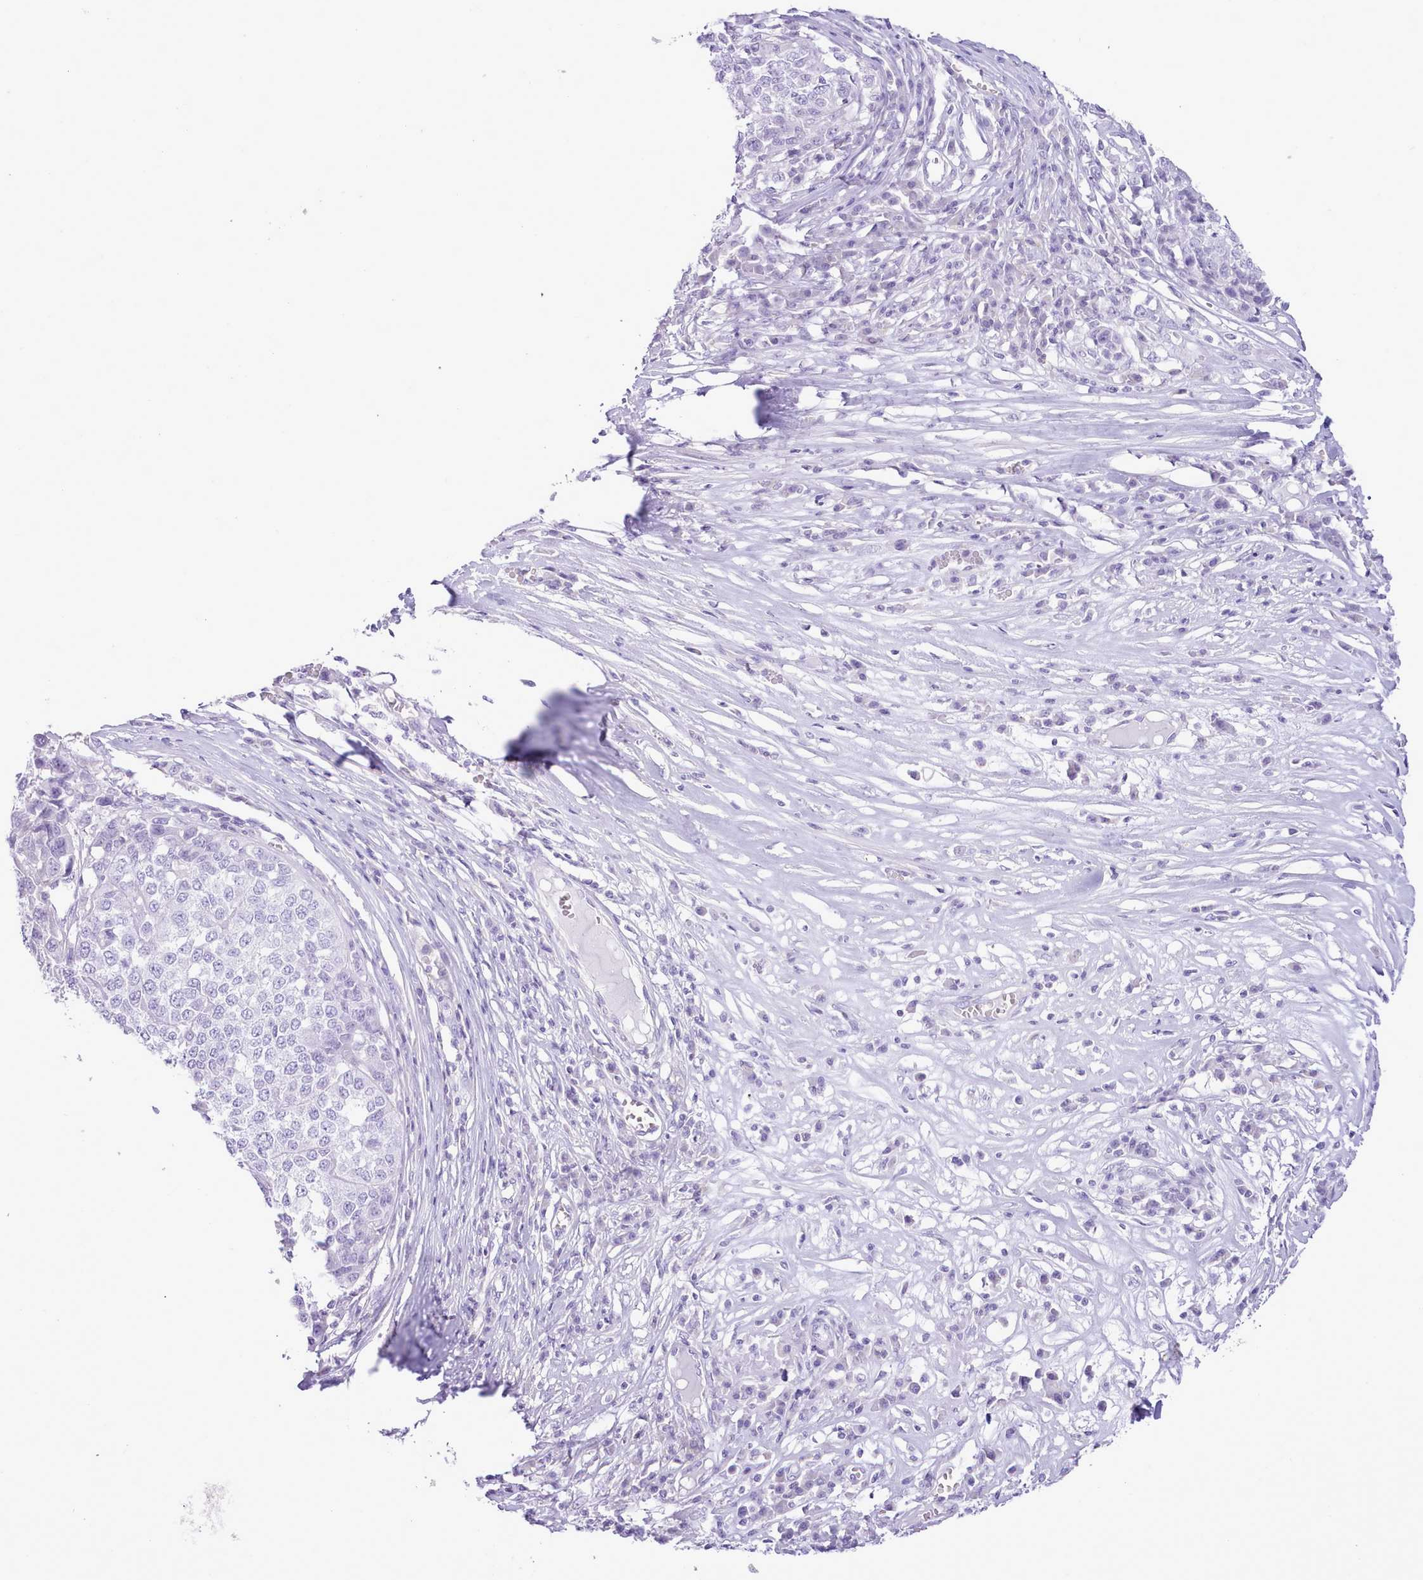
{"staining": {"intensity": "negative", "quantity": "none", "location": "none"}, "tissue": "melanoma", "cell_type": "Tumor cells", "image_type": "cancer", "snomed": [{"axis": "morphology", "description": "Malignant melanoma, Metastatic site"}, {"axis": "topography", "description": "Lymph node"}], "caption": "There is no significant positivity in tumor cells of melanoma. The staining was performed using DAB (3,3'-diaminobenzidine) to visualize the protein expression in brown, while the nuclei were stained in blue with hematoxylin (Magnification: 20x).", "gene": "MDFI", "patient": {"sex": "male", "age": 44}}